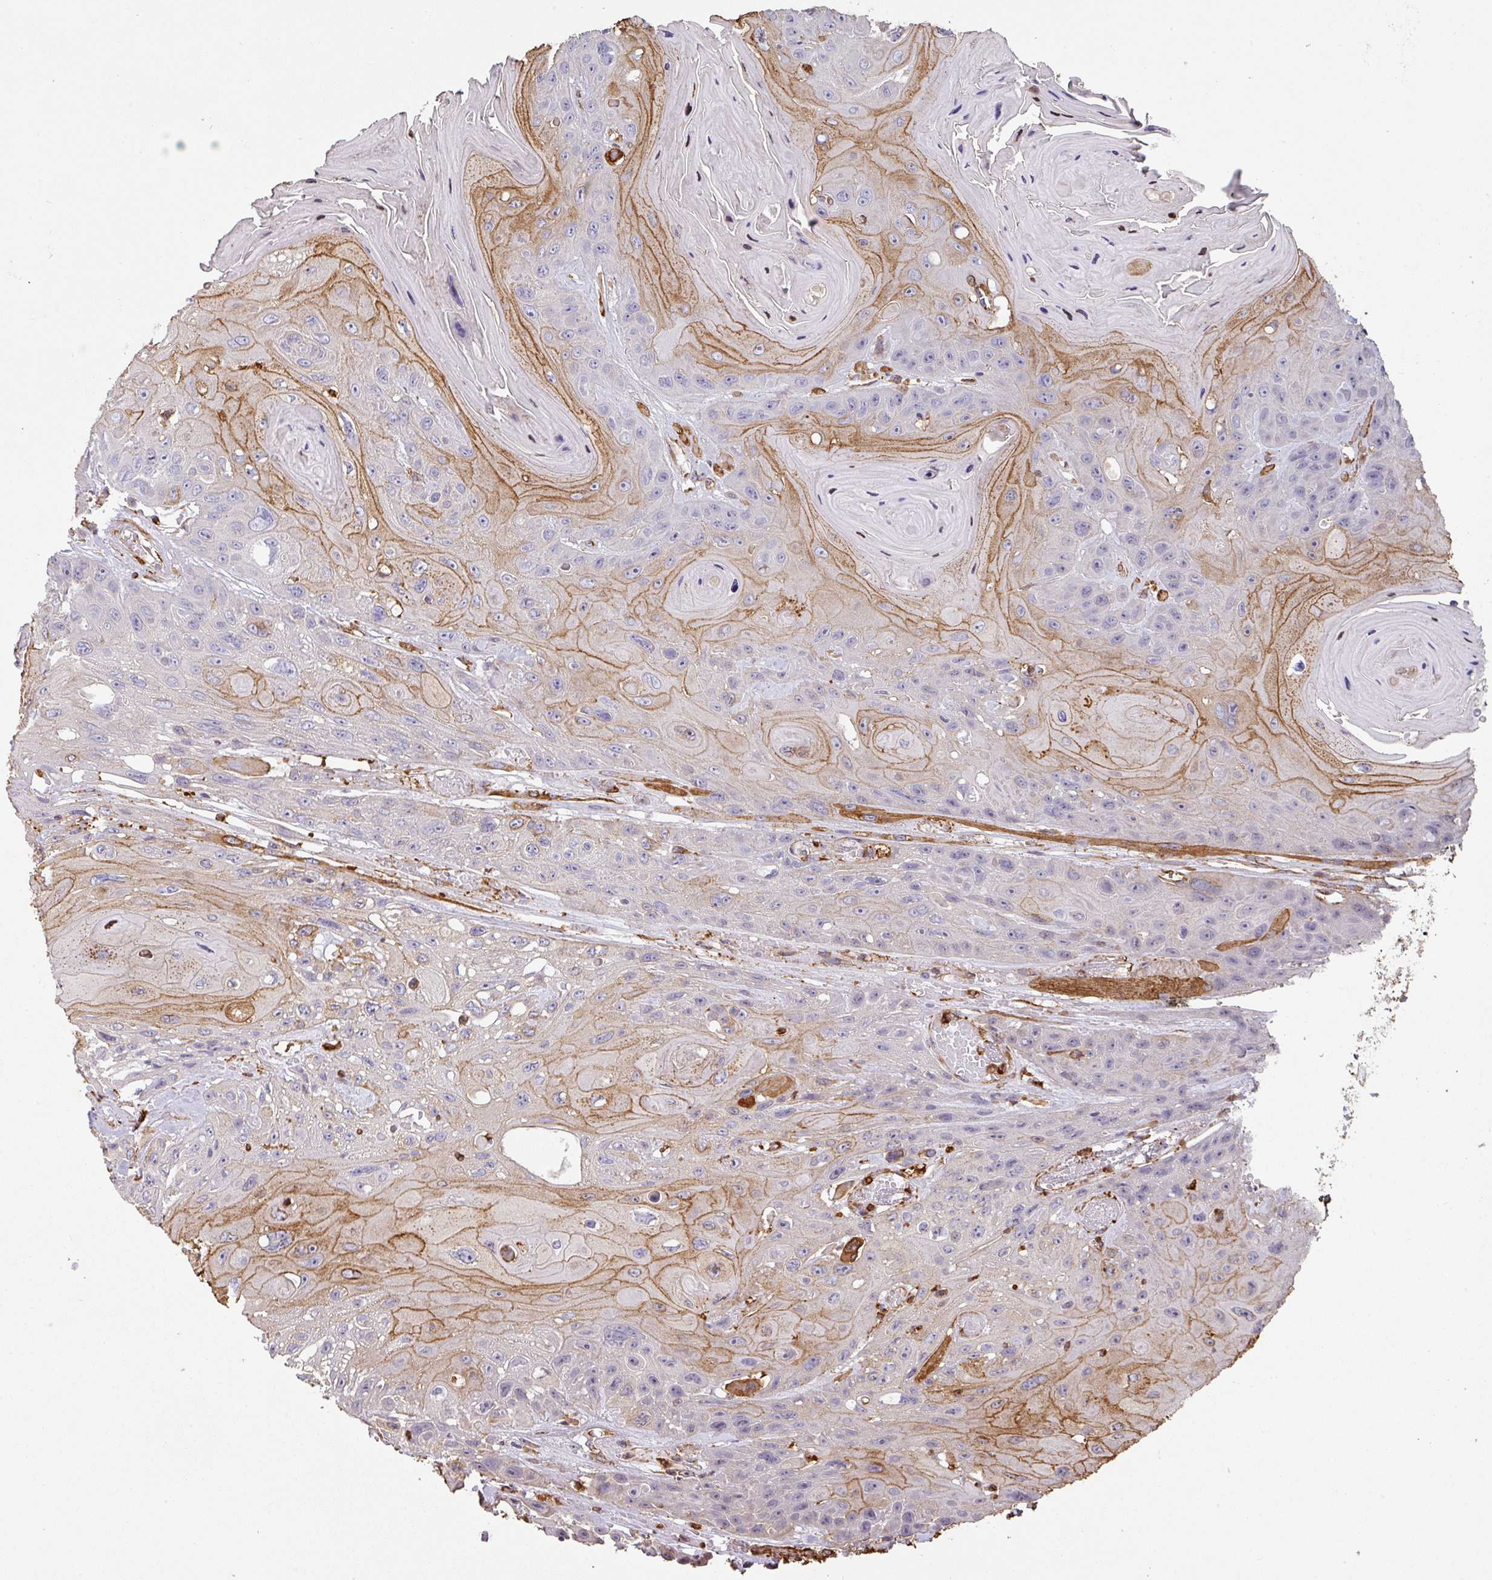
{"staining": {"intensity": "moderate", "quantity": "<25%", "location": "cytoplasmic/membranous"}, "tissue": "head and neck cancer", "cell_type": "Tumor cells", "image_type": "cancer", "snomed": [{"axis": "morphology", "description": "Squamous cell carcinoma, NOS"}, {"axis": "topography", "description": "Head-Neck"}], "caption": "Immunohistochemistry photomicrograph of human head and neck squamous cell carcinoma stained for a protein (brown), which shows low levels of moderate cytoplasmic/membranous positivity in about <25% of tumor cells.", "gene": "ZNF280C", "patient": {"sex": "female", "age": 59}}